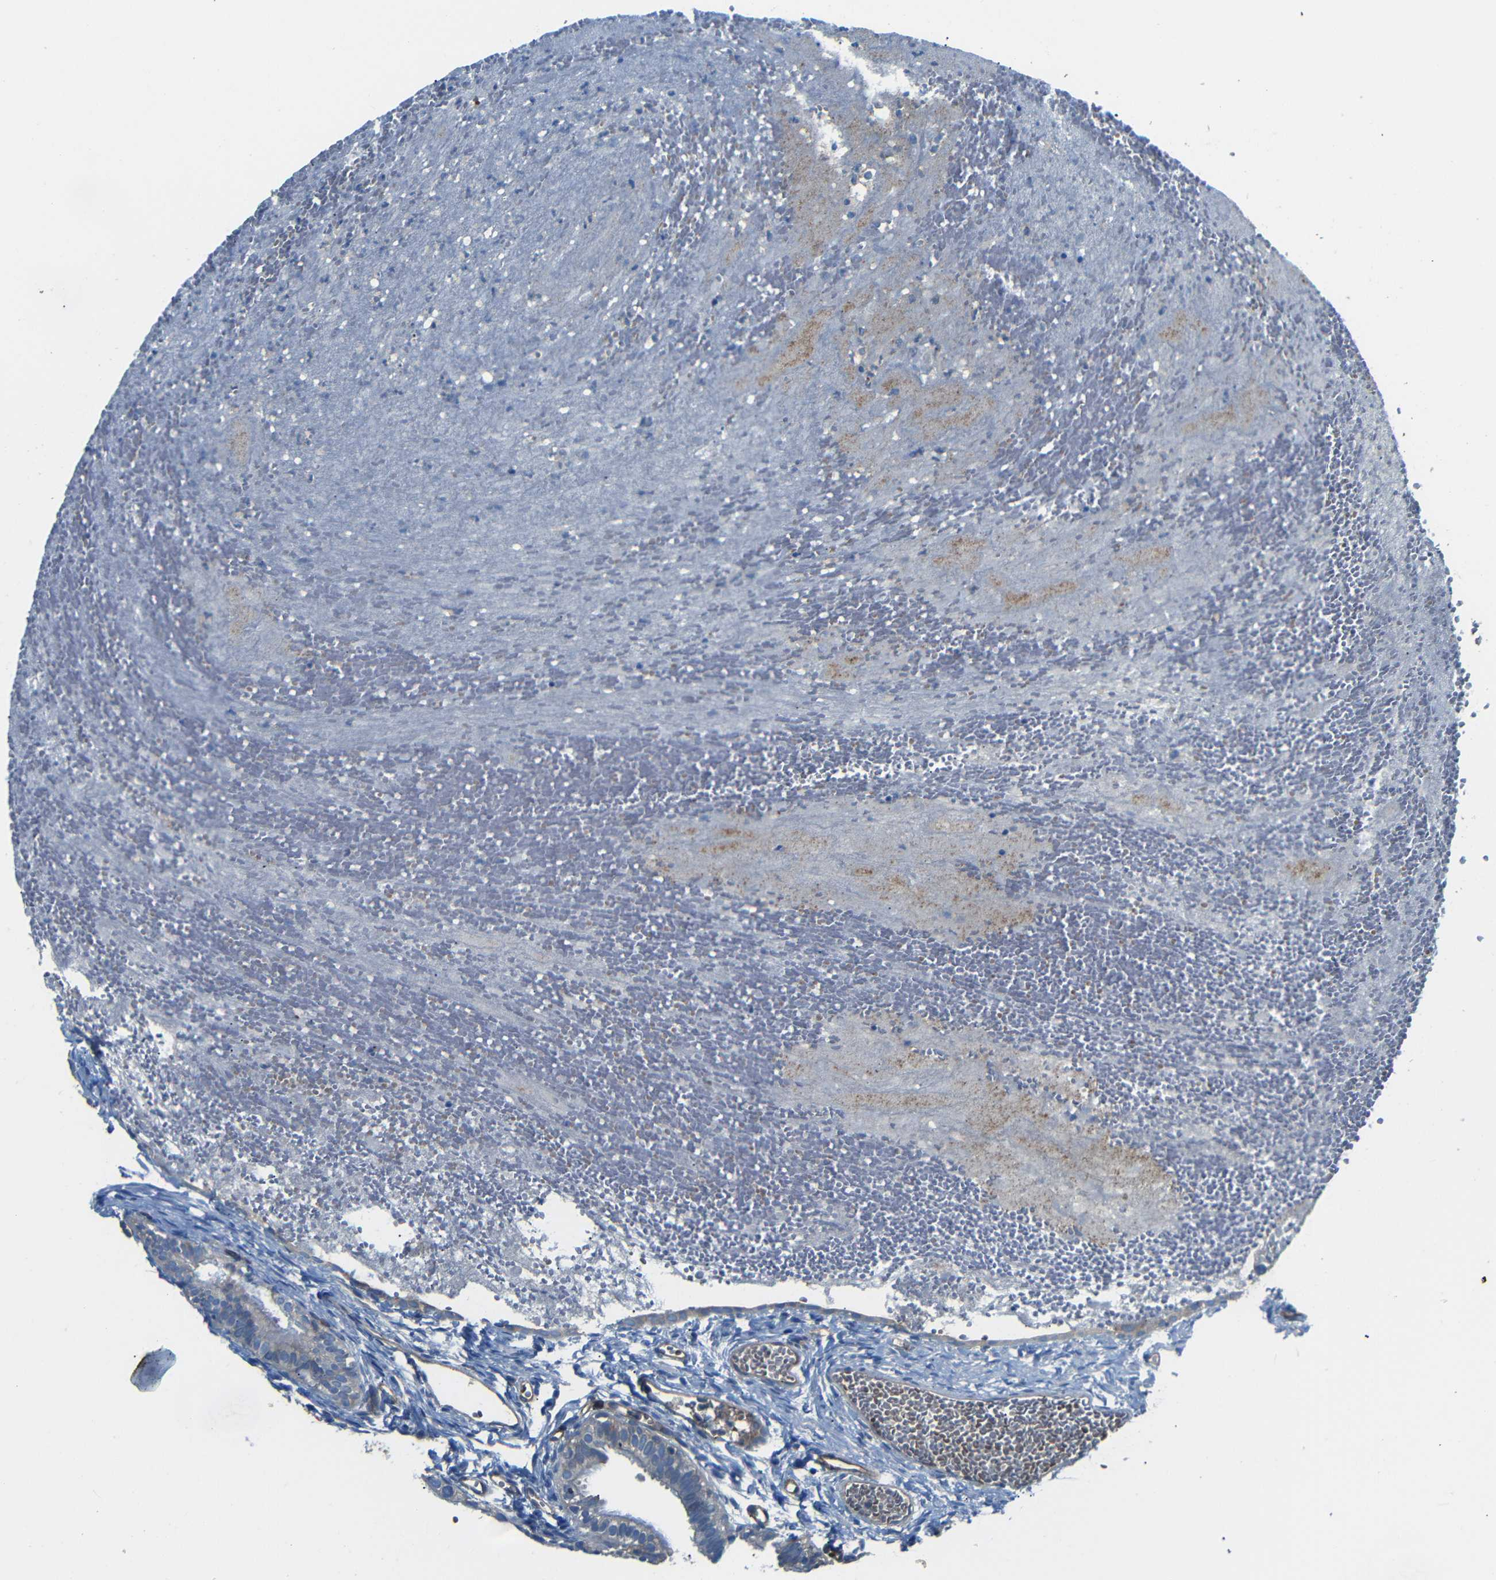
{"staining": {"intensity": "negative", "quantity": "none", "location": "none"}, "tissue": "fallopian tube", "cell_type": "Glandular cells", "image_type": "normal", "snomed": [{"axis": "morphology", "description": "Normal tissue, NOS"}, {"axis": "topography", "description": "Fallopian tube"}, {"axis": "topography", "description": "Placenta"}], "caption": "Normal fallopian tube was stained to show a protein in brown. There is no significant expression in glandular cells. (DAB (3,3'-diaminobenzidine) immunohistochemistry (IHC), high magnification).", "gene": "MYO1B", "patient": {"sex": "female", "age": 34}}